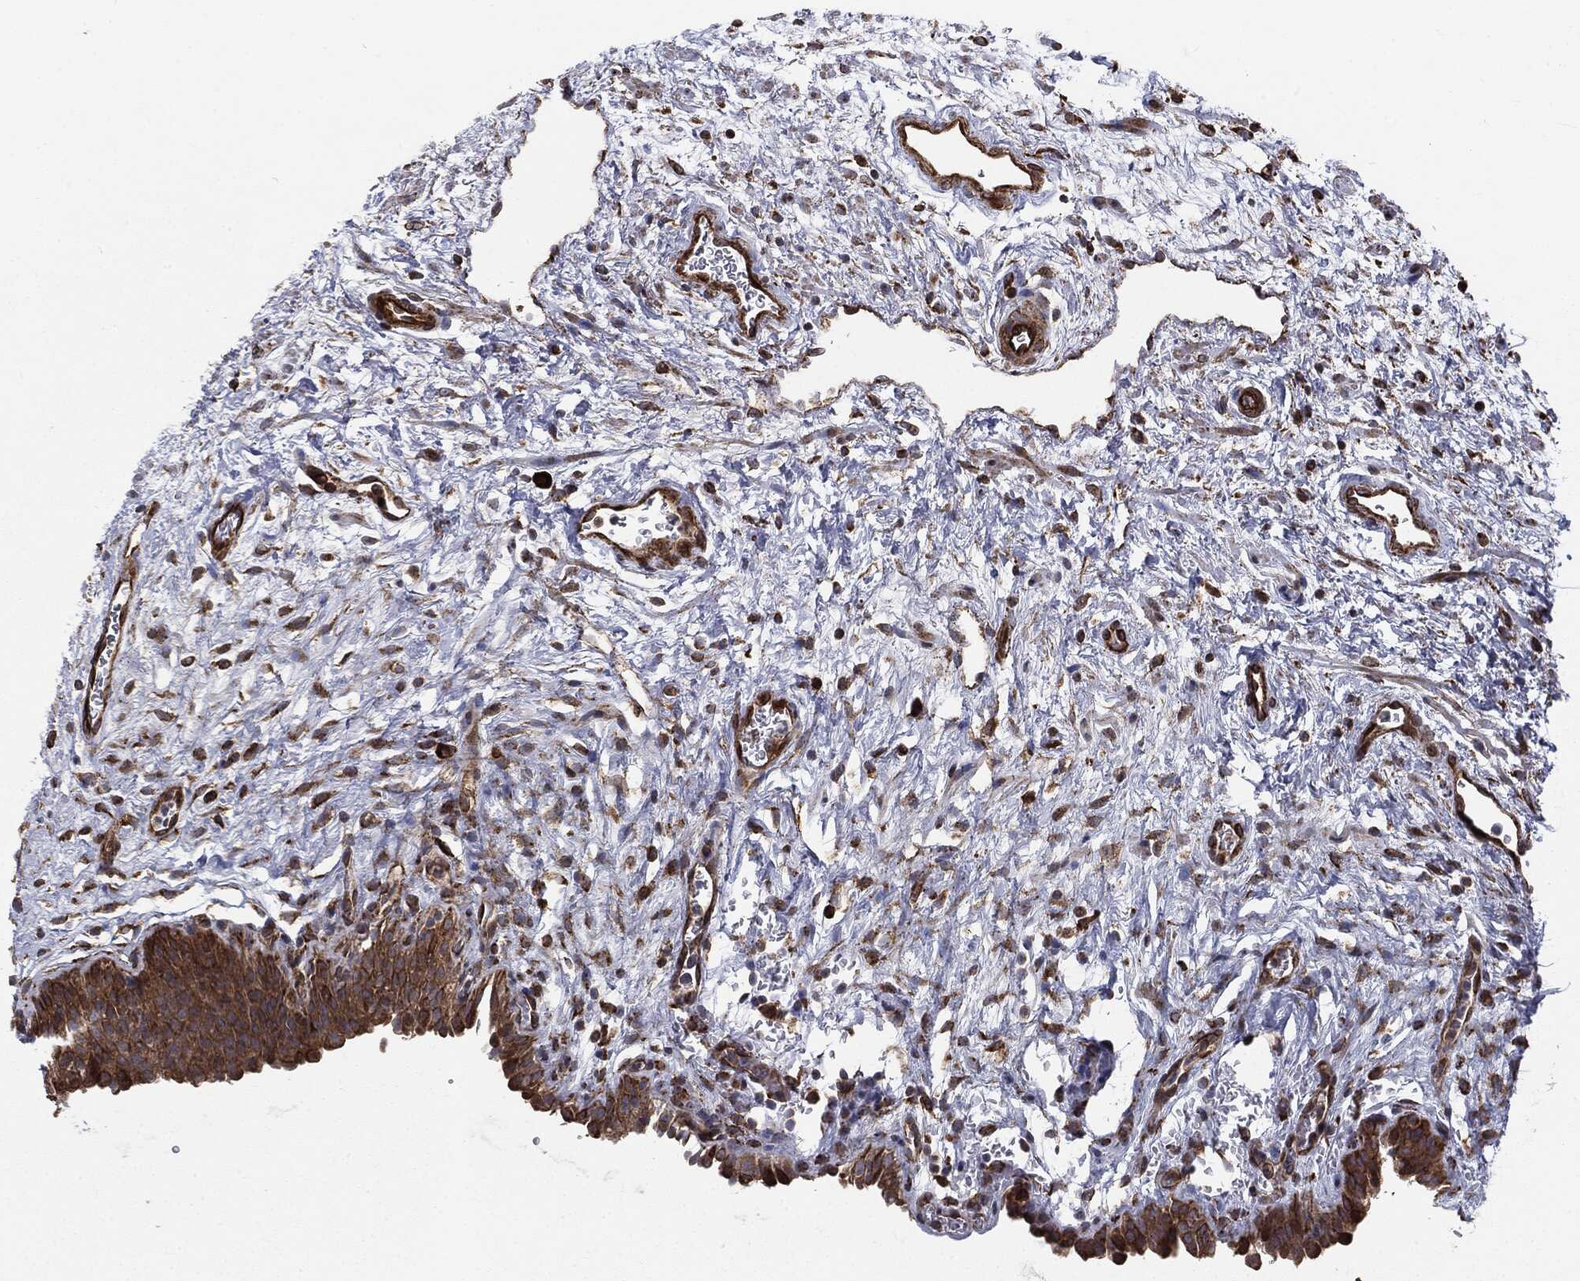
{"staining": {"intensity": "moderate", "quantity": ">75%", "location": "cytoplasmic/membranous"}, "tissue": "urinary bladder", "cell_type": "Urothelial cells", "image_type": "normal", "snomed": [{"axis": "morphology", "description": "Normal tissue, NOS"}, {"axis": "topography", "description": "Urinary bladder"}], "caption": "A photomicrograph showing moderate cytoplasmic/membranous staining in about >75% of urothelial cells in normal urinary bladder, as visualized by brown immunohistochemical staining.", "gene": "CYLD", "patient": {"sex": "male", "age": 37}}